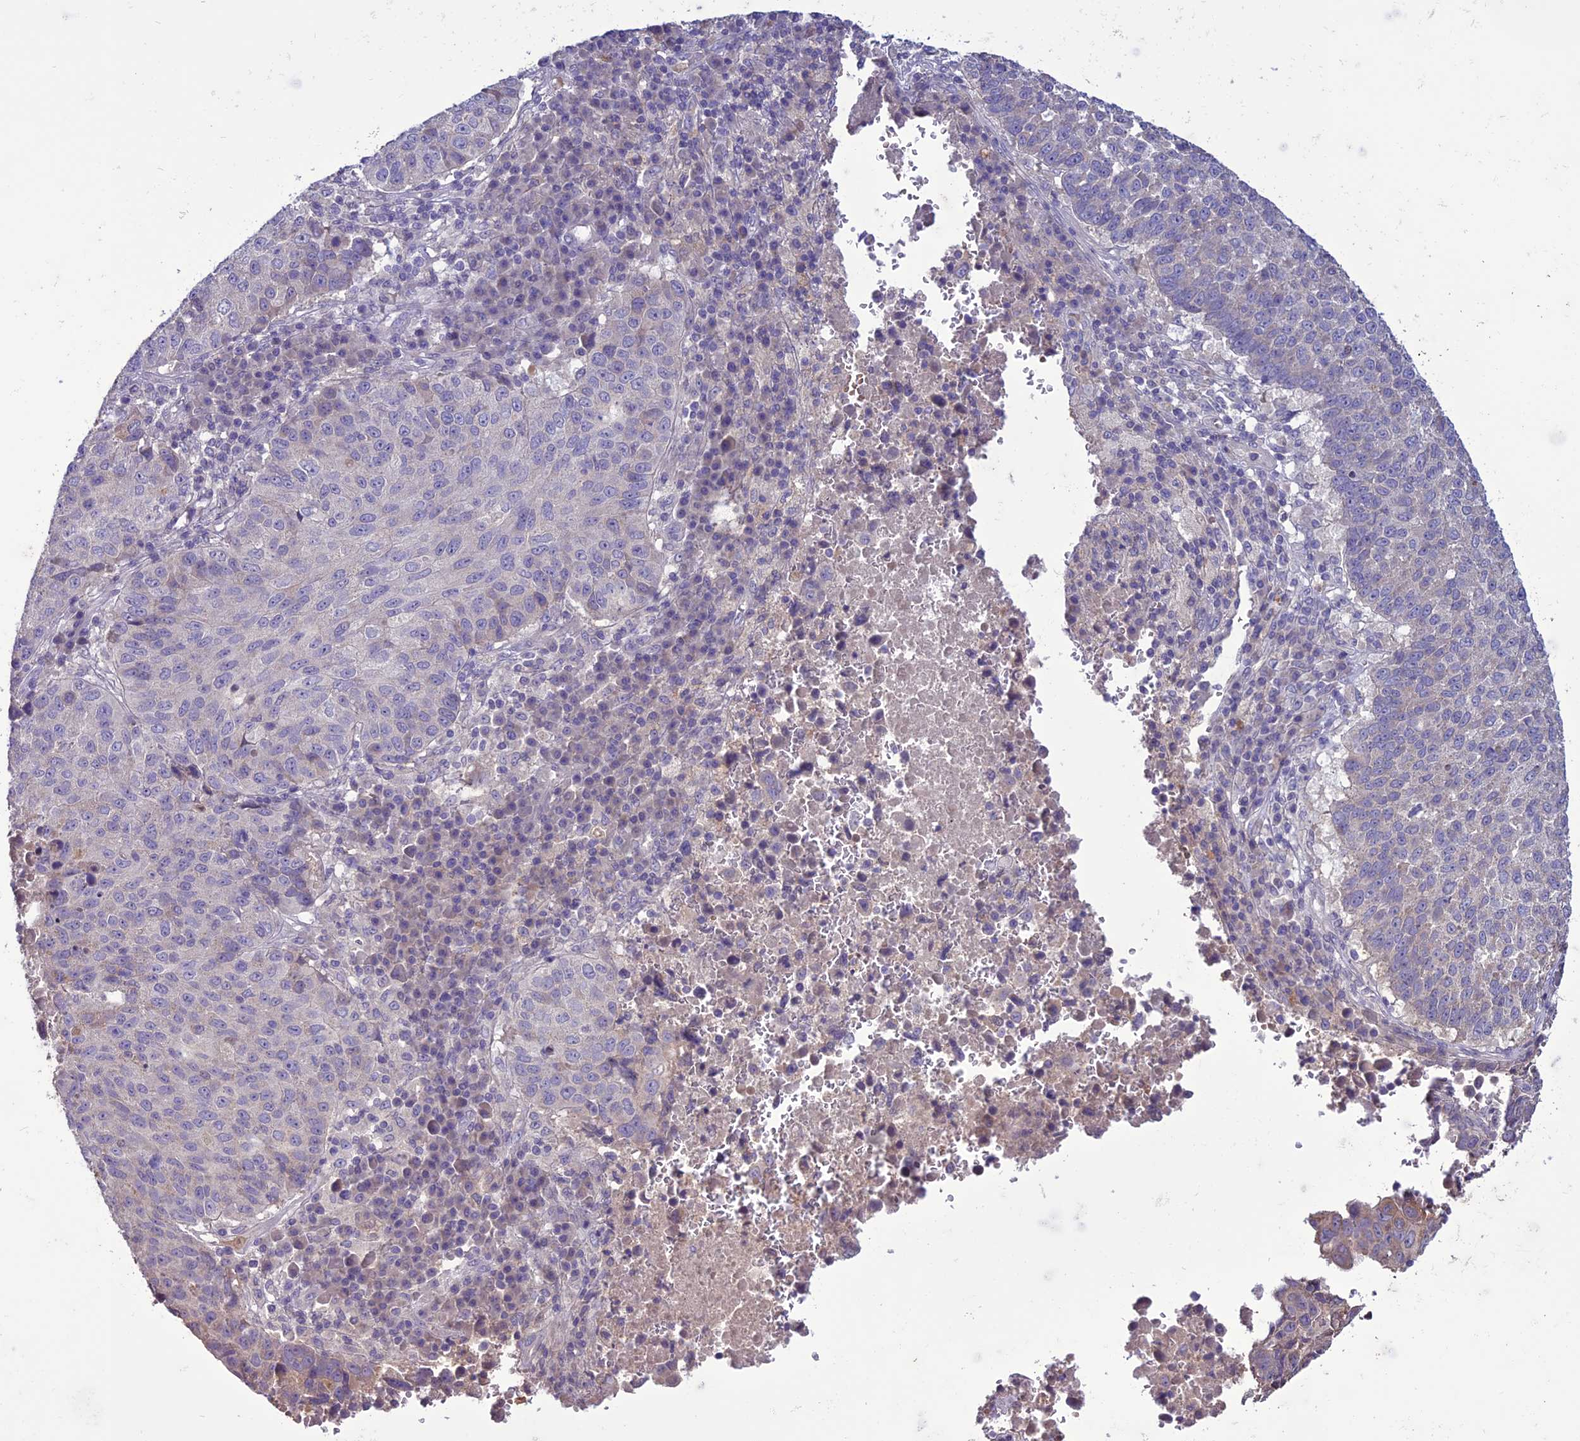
{"staining": {"intensity": "weak", "quantity": "<25%", "location": "cytoplasmic/membranous"}, "tissue": "lung cancer", "cell_type": "Tumor cells", "image_type": "cancer", "snomed": [{"axis": "morphology", "description": "Squamous cell carcinoma, NOS"}, {"axis": "topography", "description": "Lung"}], "caption": "High power microscopy photomicrograph of an immunohistochemistry image of lung cancer (squamous cell carcinoma), revealing no significant staining in tumor cells.", "gene": "C2orf76", "patient": {"sex": "male", "age": 73}}